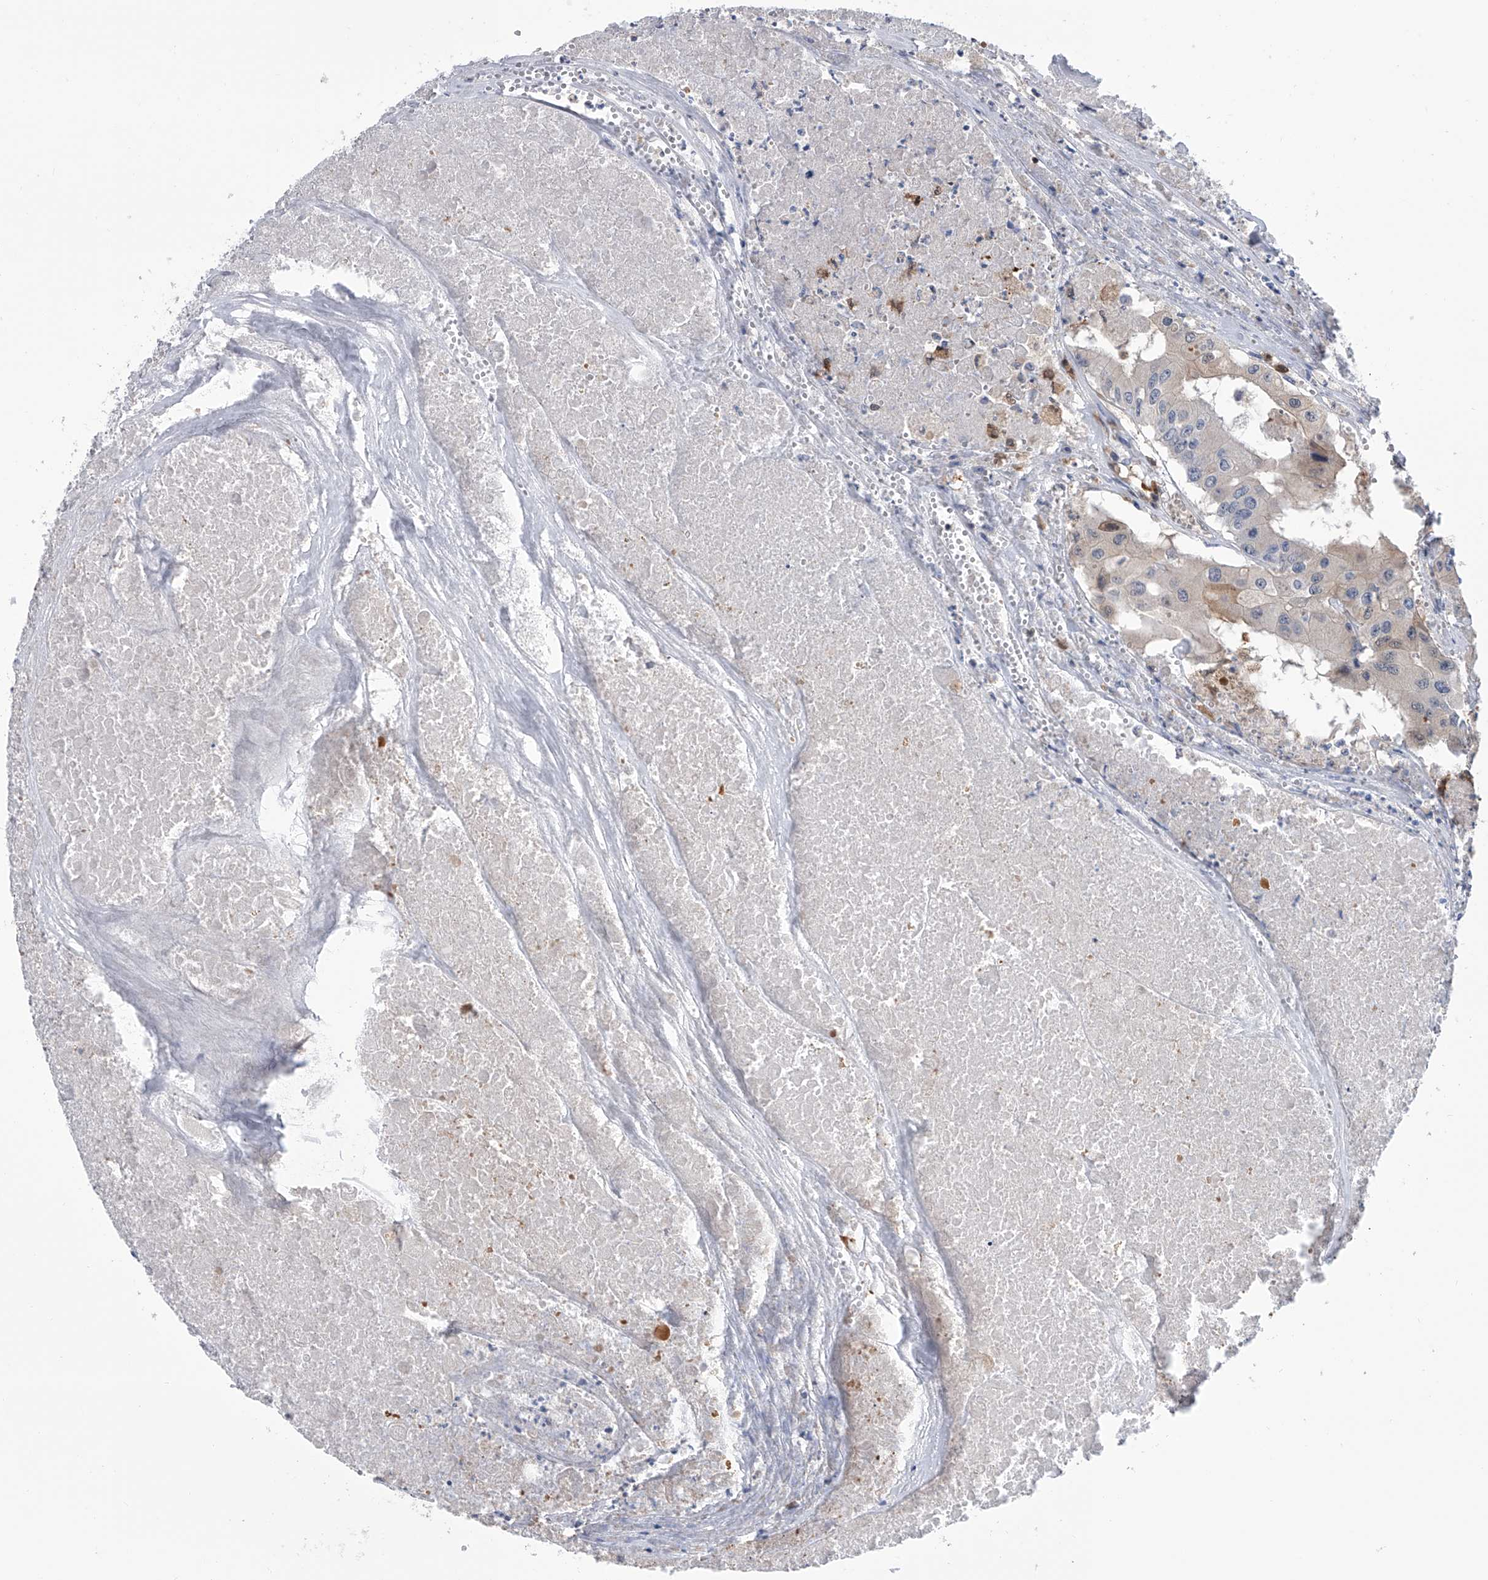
{"staining": {"intensity": "weak", "quantity": "<25%", "location": "cytoplasmic/membranous"}, "tissue": "colorectal cancer", "cell_type": "Tumor cells", "image_type": "cancer", "snomed": [{"axis": "morphology", "description": "Adenocarcinoma, NOS"}, {"axis": "topography", "description": "Colon"}], "caption": "The histopathology image reveals no staining of tumor cells in adenocarcinoma (colorectal).", "gene": "SERPINB9", "patient": {"sex": "male", "age": 77}}